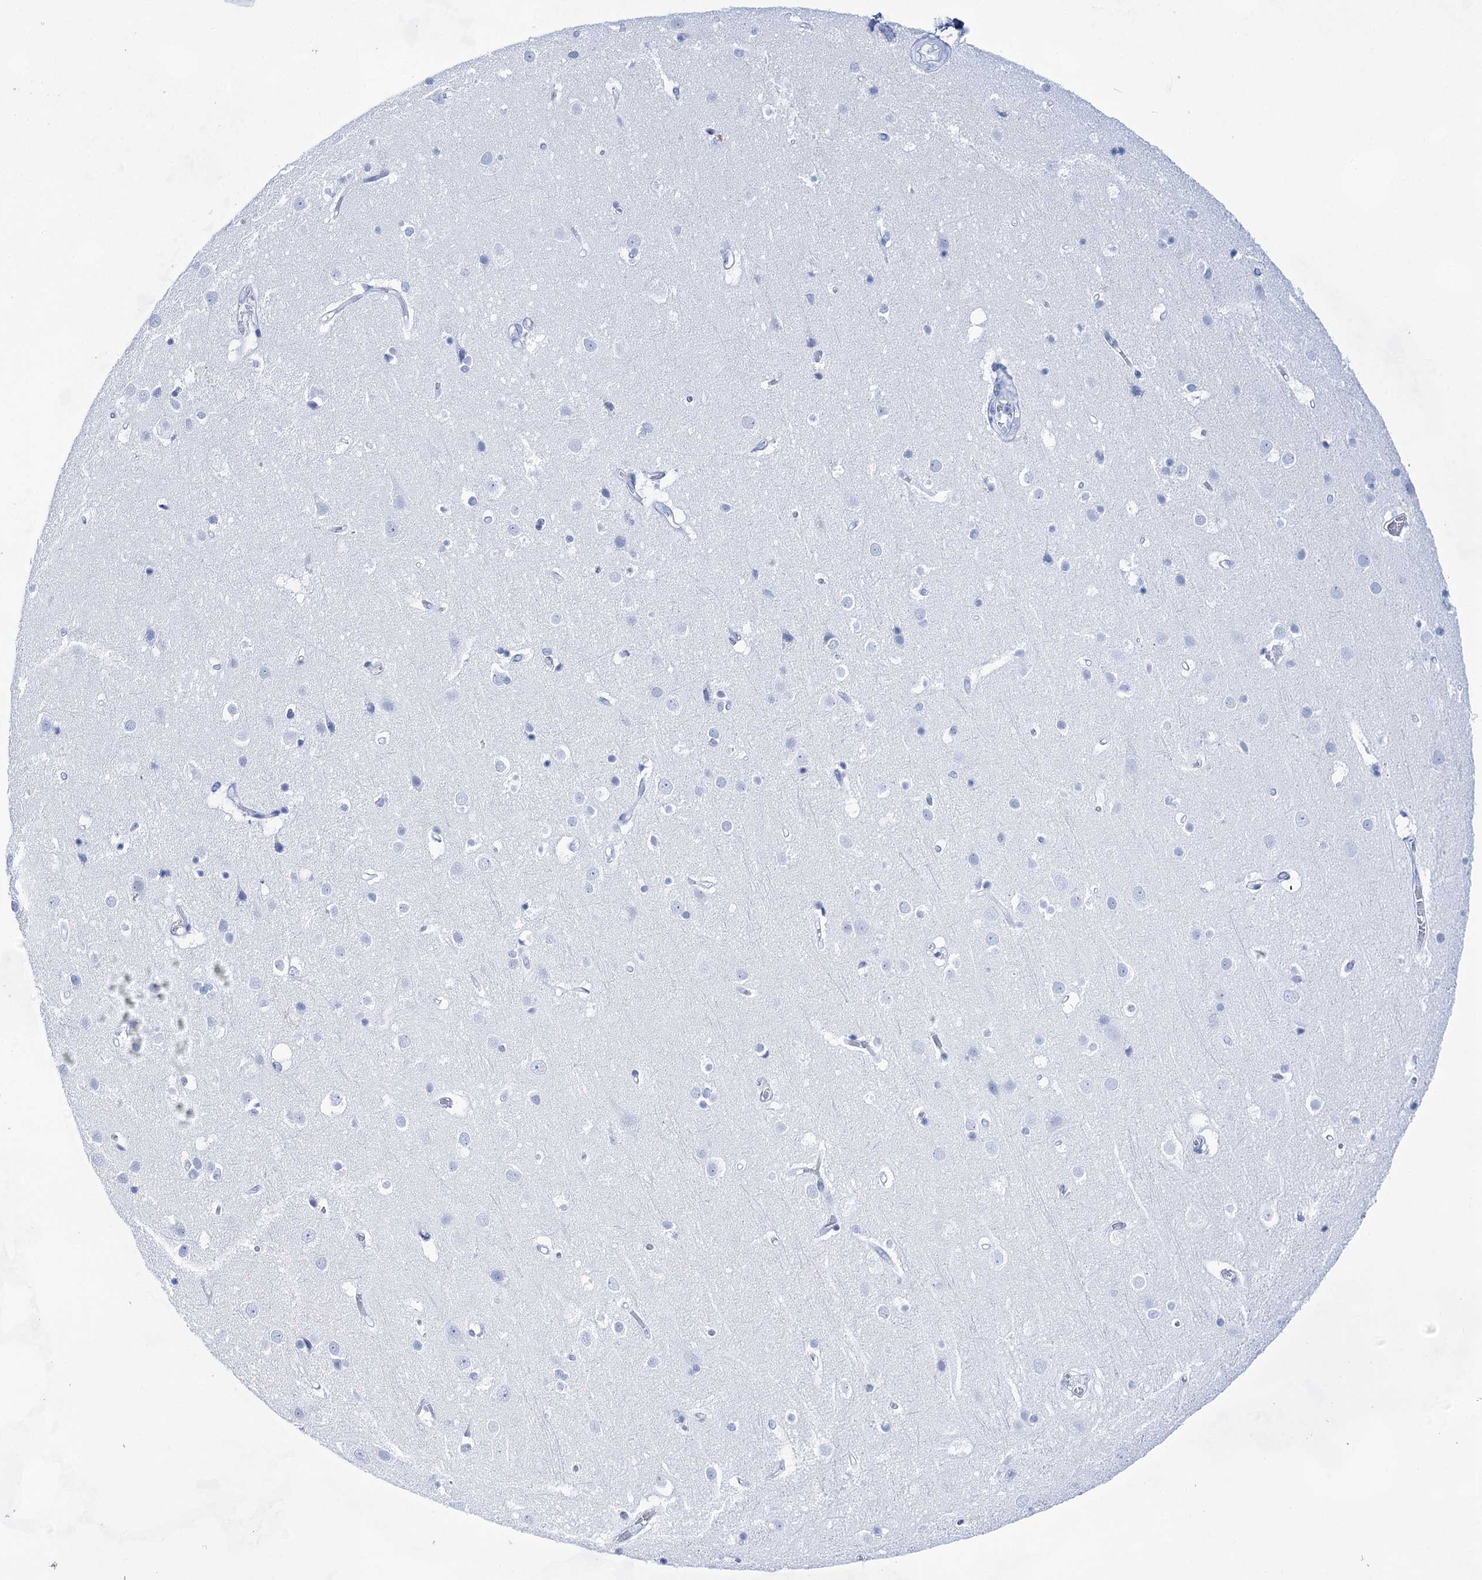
{"staining": {"intensity": "negative", "quantity": "none", "location": "none"}, "tissue": "cerebral cortex", "cell_type": "Endothelial cells", "image_type": "normal", "snomed": [{"axis": "morphology", "description": "Normal tissue, NOS"}, {"axis": "topography", "description": "Cerebral cortex"}], "caption": "A micrograph of human cerebral cortex is negative for staining in endothelial cells. Nuclei are stained in blue.", "gene": "LALBA", "patient": {"sex": "male", "age": 54}}